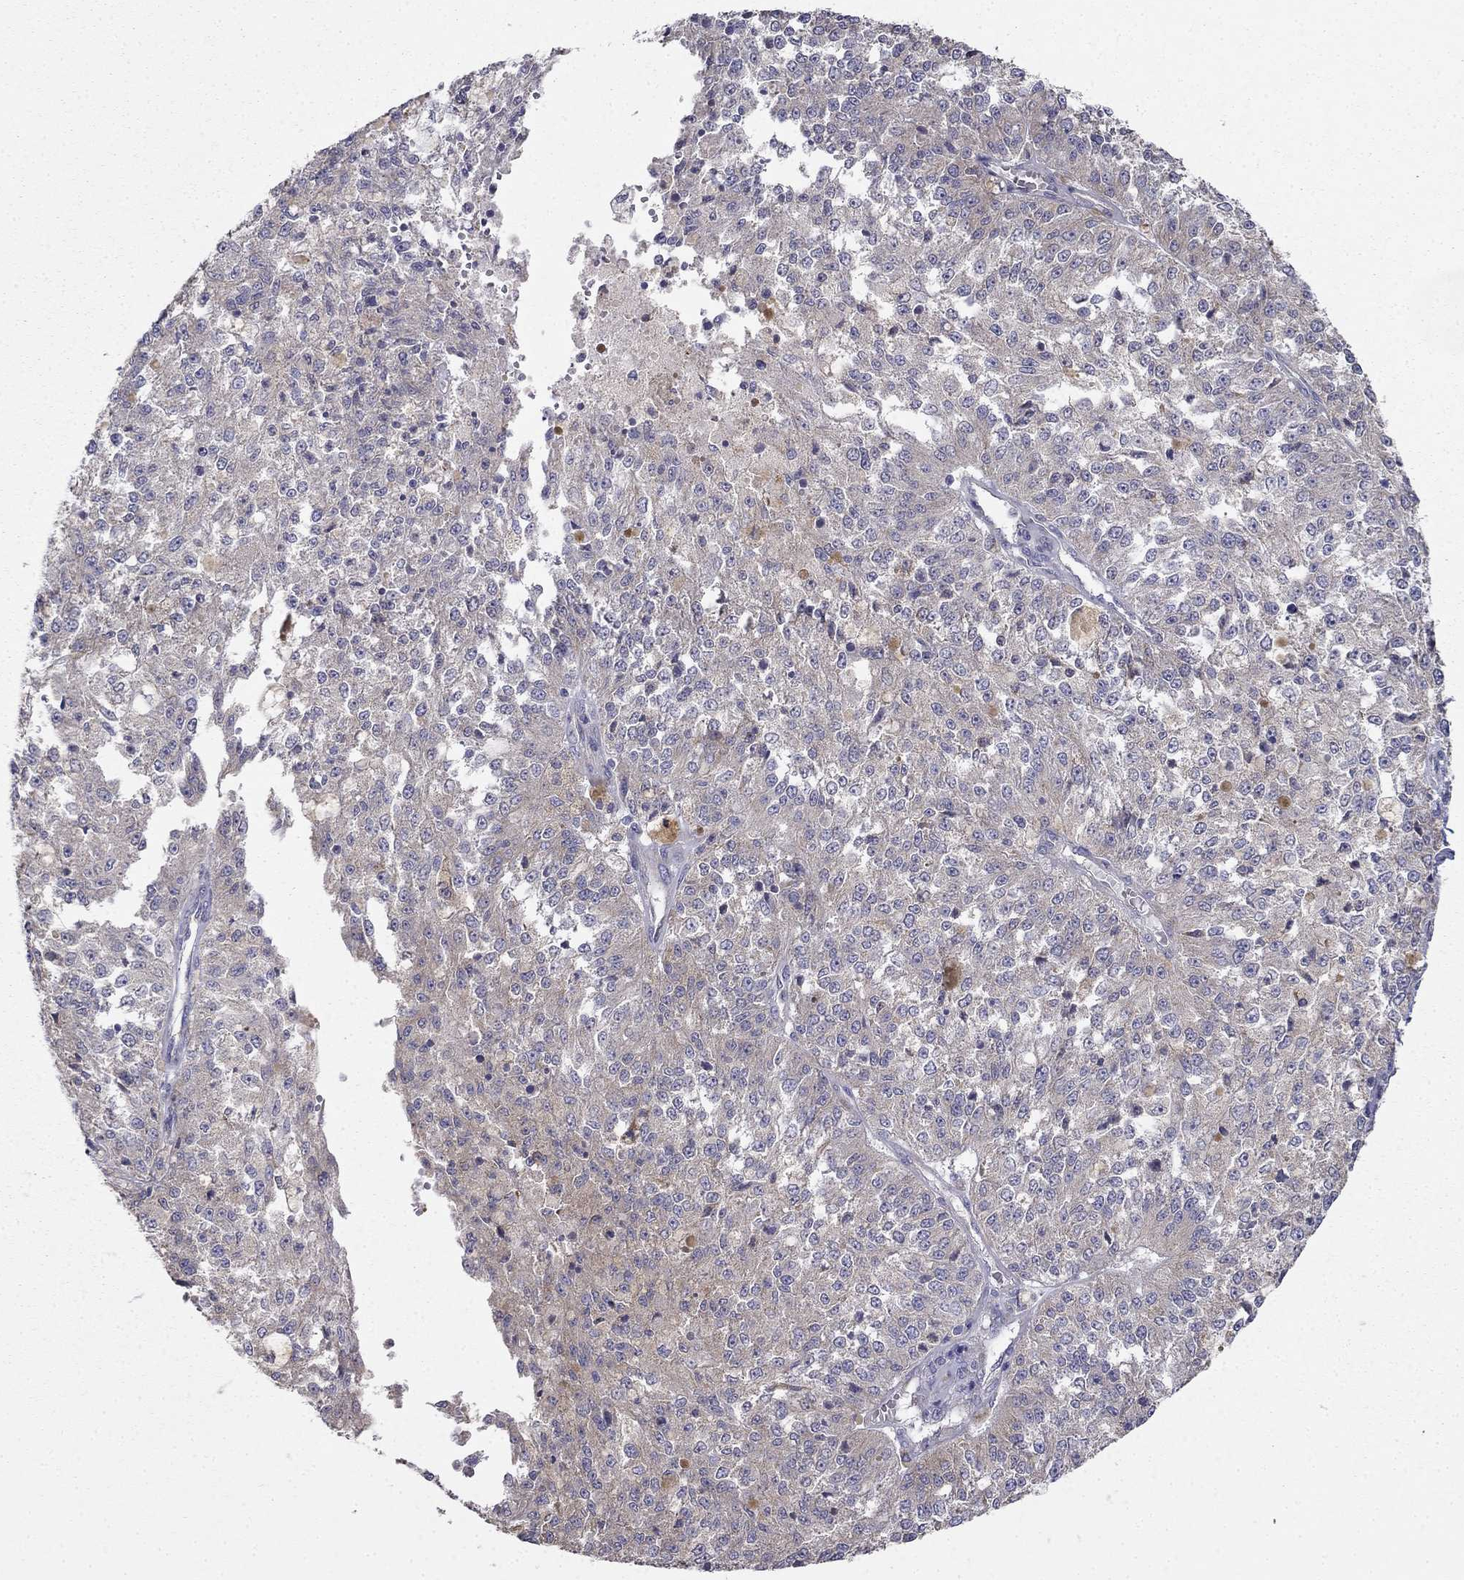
{"staining": {"intensity": "weak", "quantity": "25%-75%", "location": "cytoplasmic/membranous"}, "tissue": "melanoma", "cell_type": "Tumor cells", "image_type": "cancer", "snomed": [{"axis": "morphology", "description": "Malignant melanoma, Metastatic site"}, {"axis": "topography", "description": "Lymph node"}], "caption": "This photomicrograph reveals IHC staining of human malignant melanoma (metastatic site), with low weak cytoplasmic/membranous positivity in about 25%-75% of tumor cells.", "gene": "LONRF2", "patient": {"sex": "female", "age": 64}}